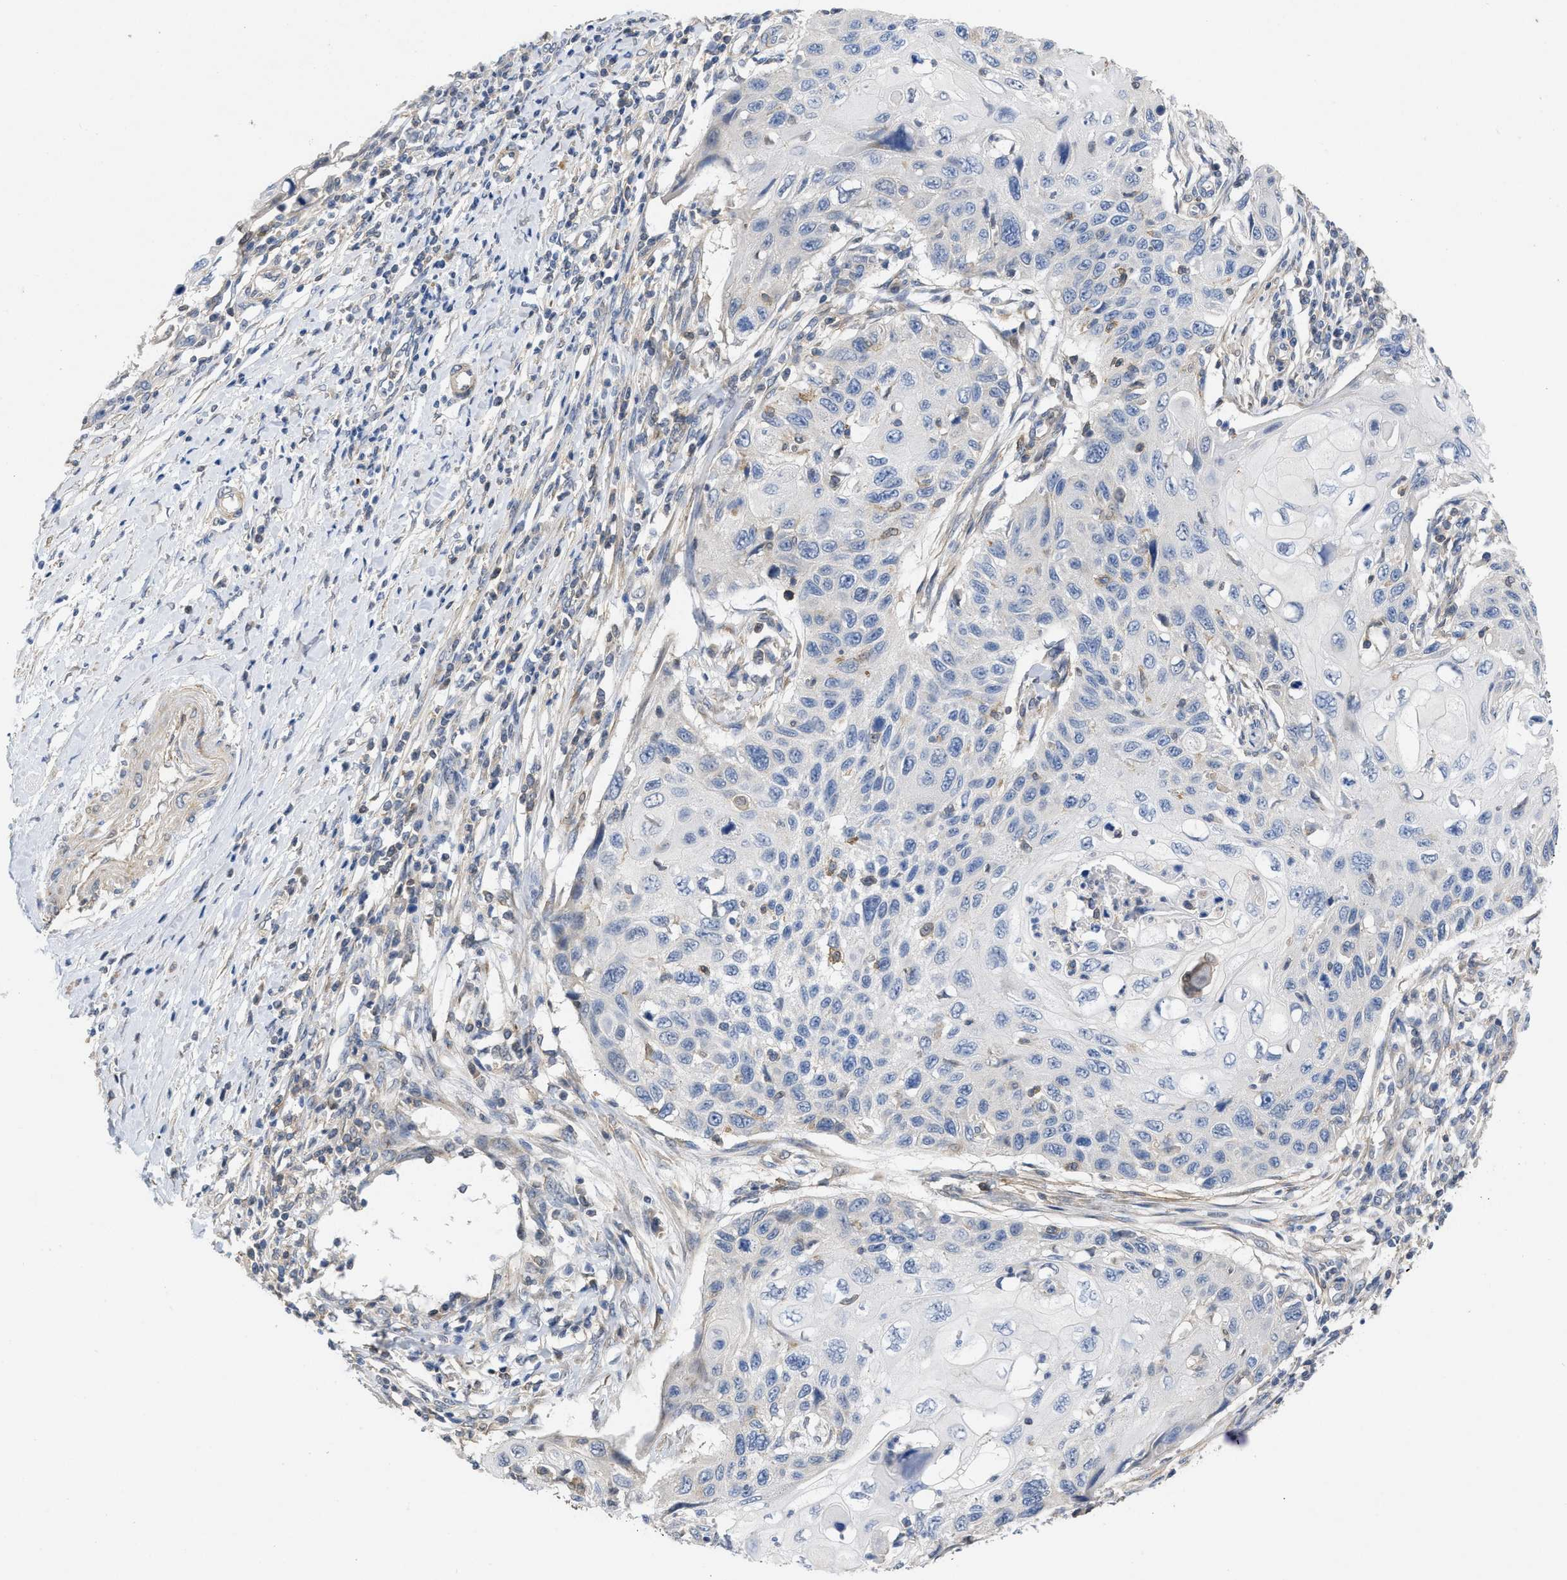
{"staining": {"intensity": "negative", "quantity": "none", "location": "none"}, "tissue": "cervical cancer", "cell_type": "Tumor cells", "image_type": "cancer", "snomed": [{"axis": "morphology", "description": "Squamous cell carcinoma, NOS"}, {"axis": "topography", "description": "Cervix"}], "caption": "Tumor cells show no significant protein positivity in cervical squamous cell carcinoma.", "gene": "TMEM131", "patient": {"sex": "female", "age": 70}}